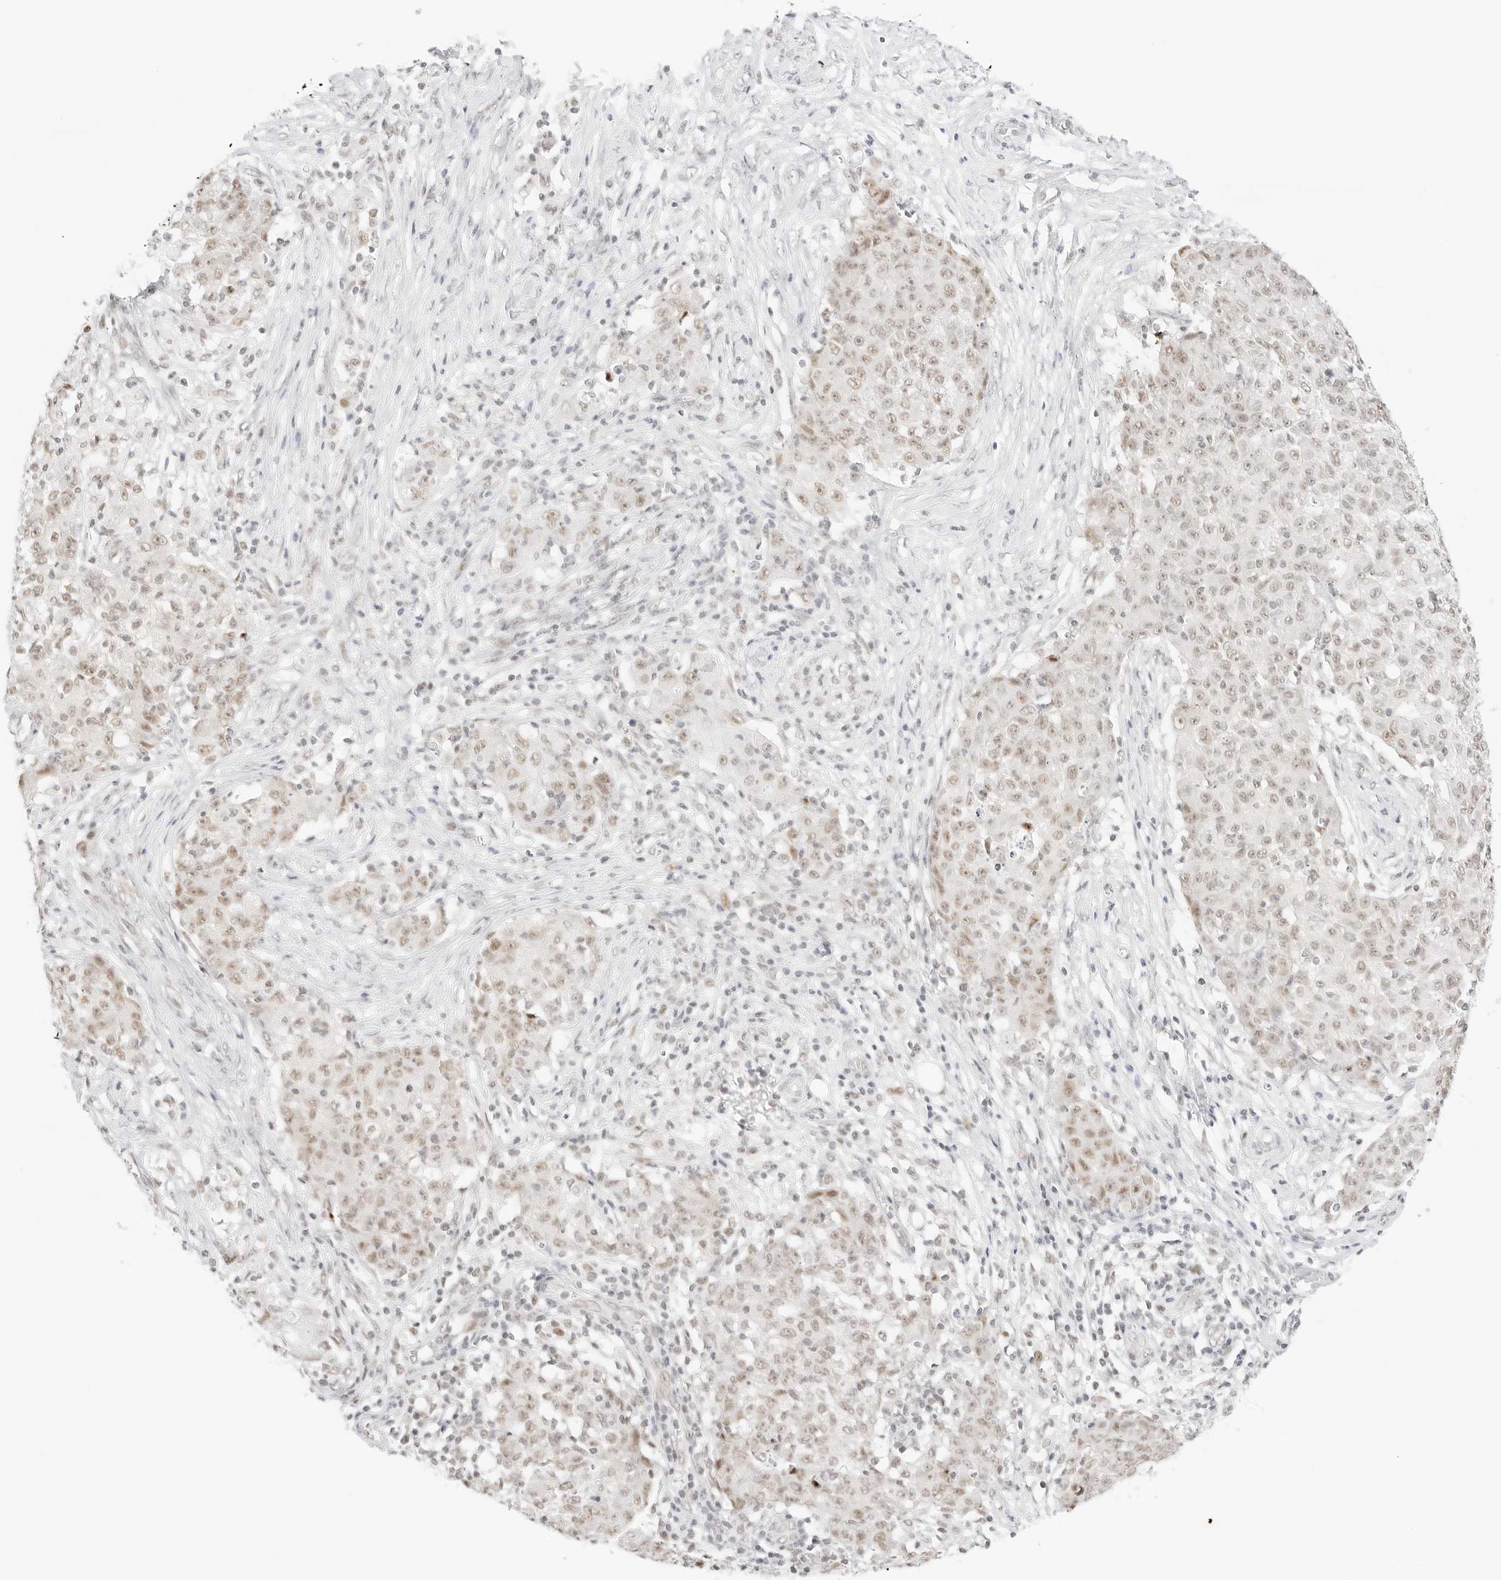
{"staining": {"intensity": "weak", "quantity": ">75%", "location": "nuclear"}, "tissue": "ovarian cancer", "cell_type": "Tumor cells", "image_type": "cancer", "snomed": [{"axis": "morphology", "description": "Carcinoma, endometroid"}, {"axis": "topography", "description": "Ovary"}], "caption": "Ovarian cancer tissue displays weak nuclear staining in approximately >75% of tumor cells, visualized by immunohistochemistry. (Stains: DAB (3,3'-diaminobenzidine) in brown, nuclei in blue, Microscopy: brightfield microscopy at high magnification).", "gene": "ITGA6", "patient": {"sex": "female", "age": 42}}